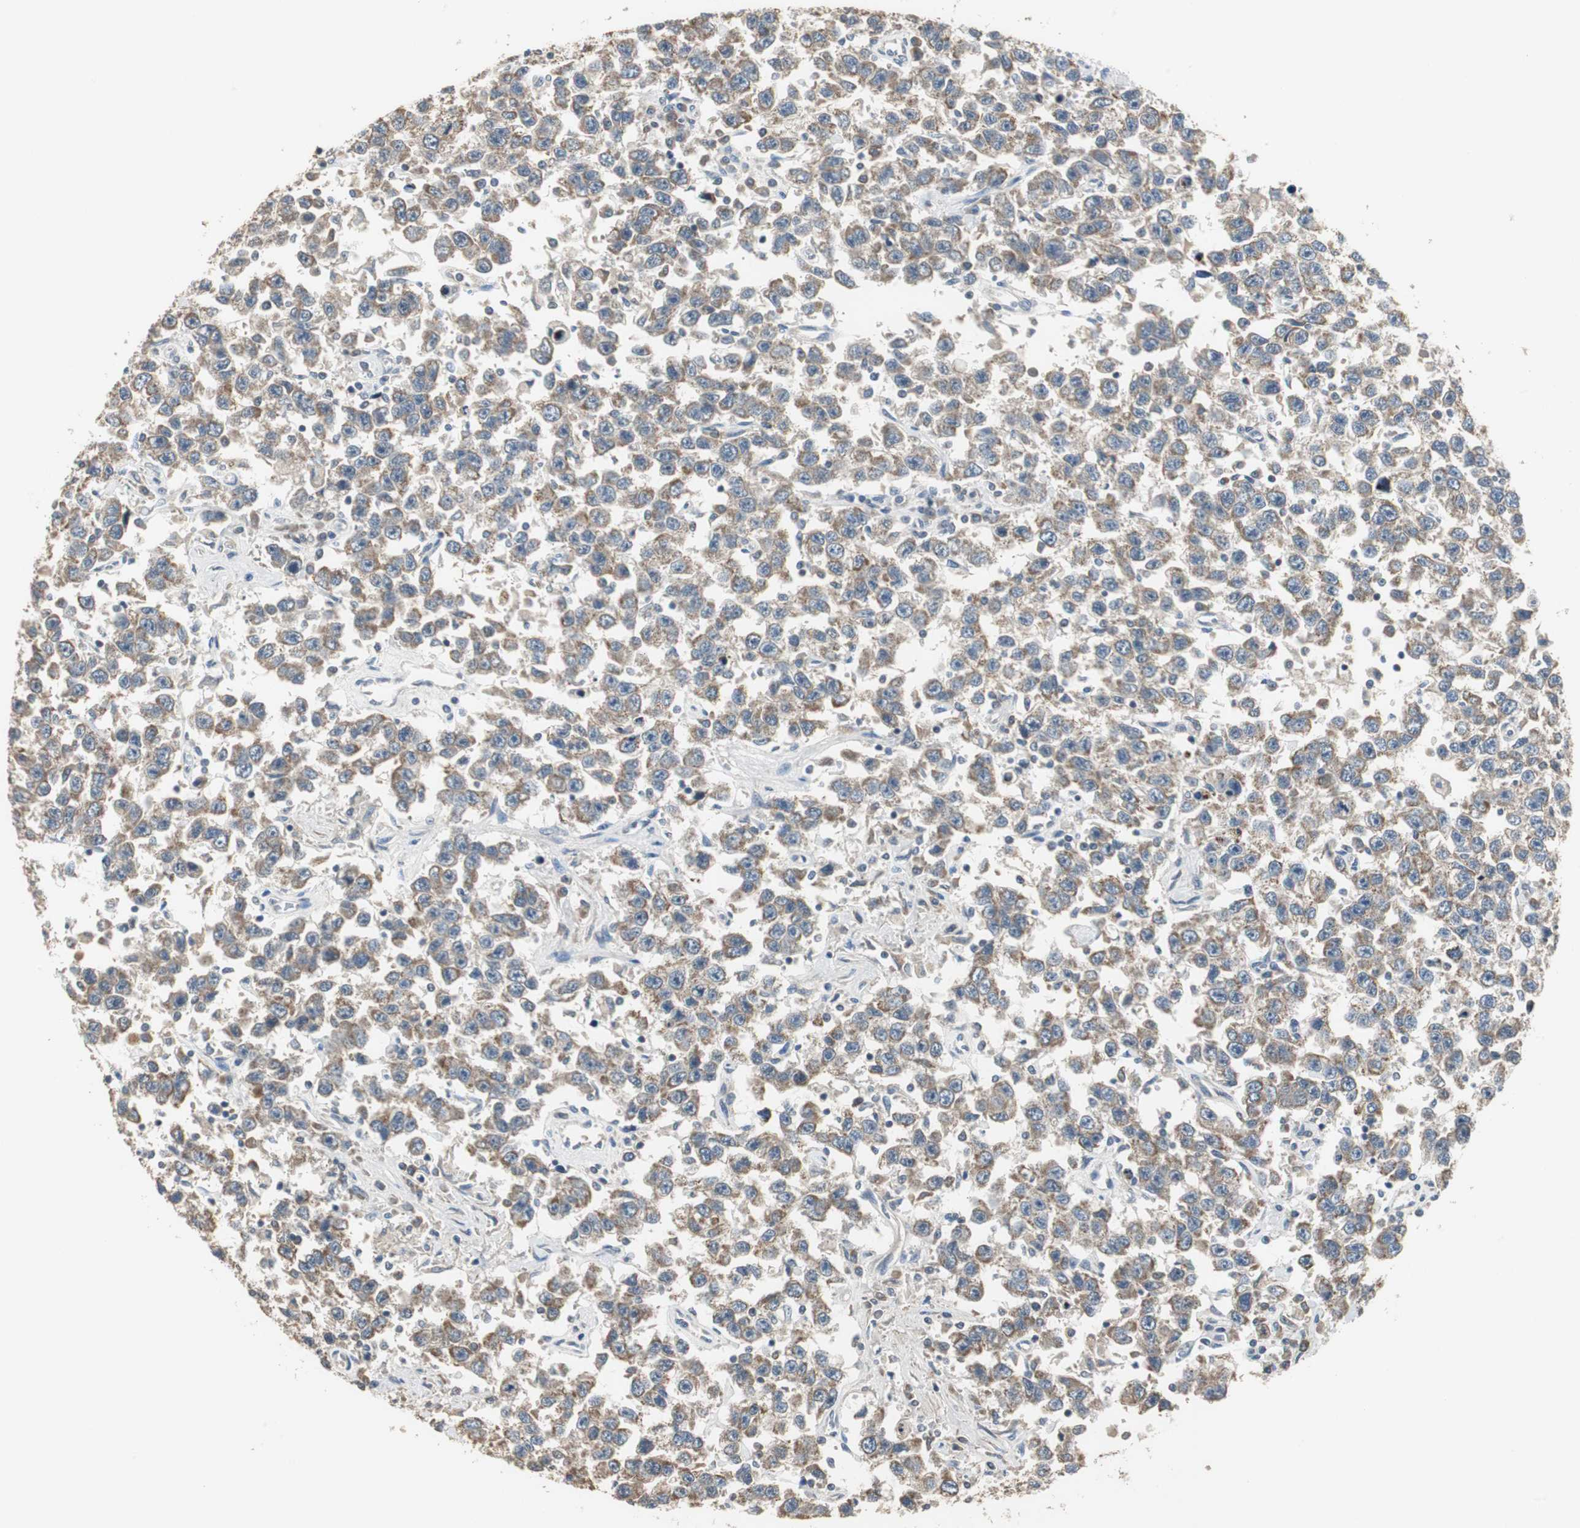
{"staining": {"intensity": "weak", "quantity": ">75%", "location": "cytoplasmic/membranous"}, "tissue": "testis cancer", "cell_type": "Tumor cells", "image_type": "cancer", "snomed": [{"axis": "morphology", "description": "Seminoma, NOS"}, {"axis": "topography", "description": "Testis"}], "caption": "Protein expression analysis of testis cancer (seminoma) demonstrates weak cytoplasmic/membranous positivity in about >75% of tumor cells.", "gene": "MYT1", "patient": {"sex": "male", "age": 41}}